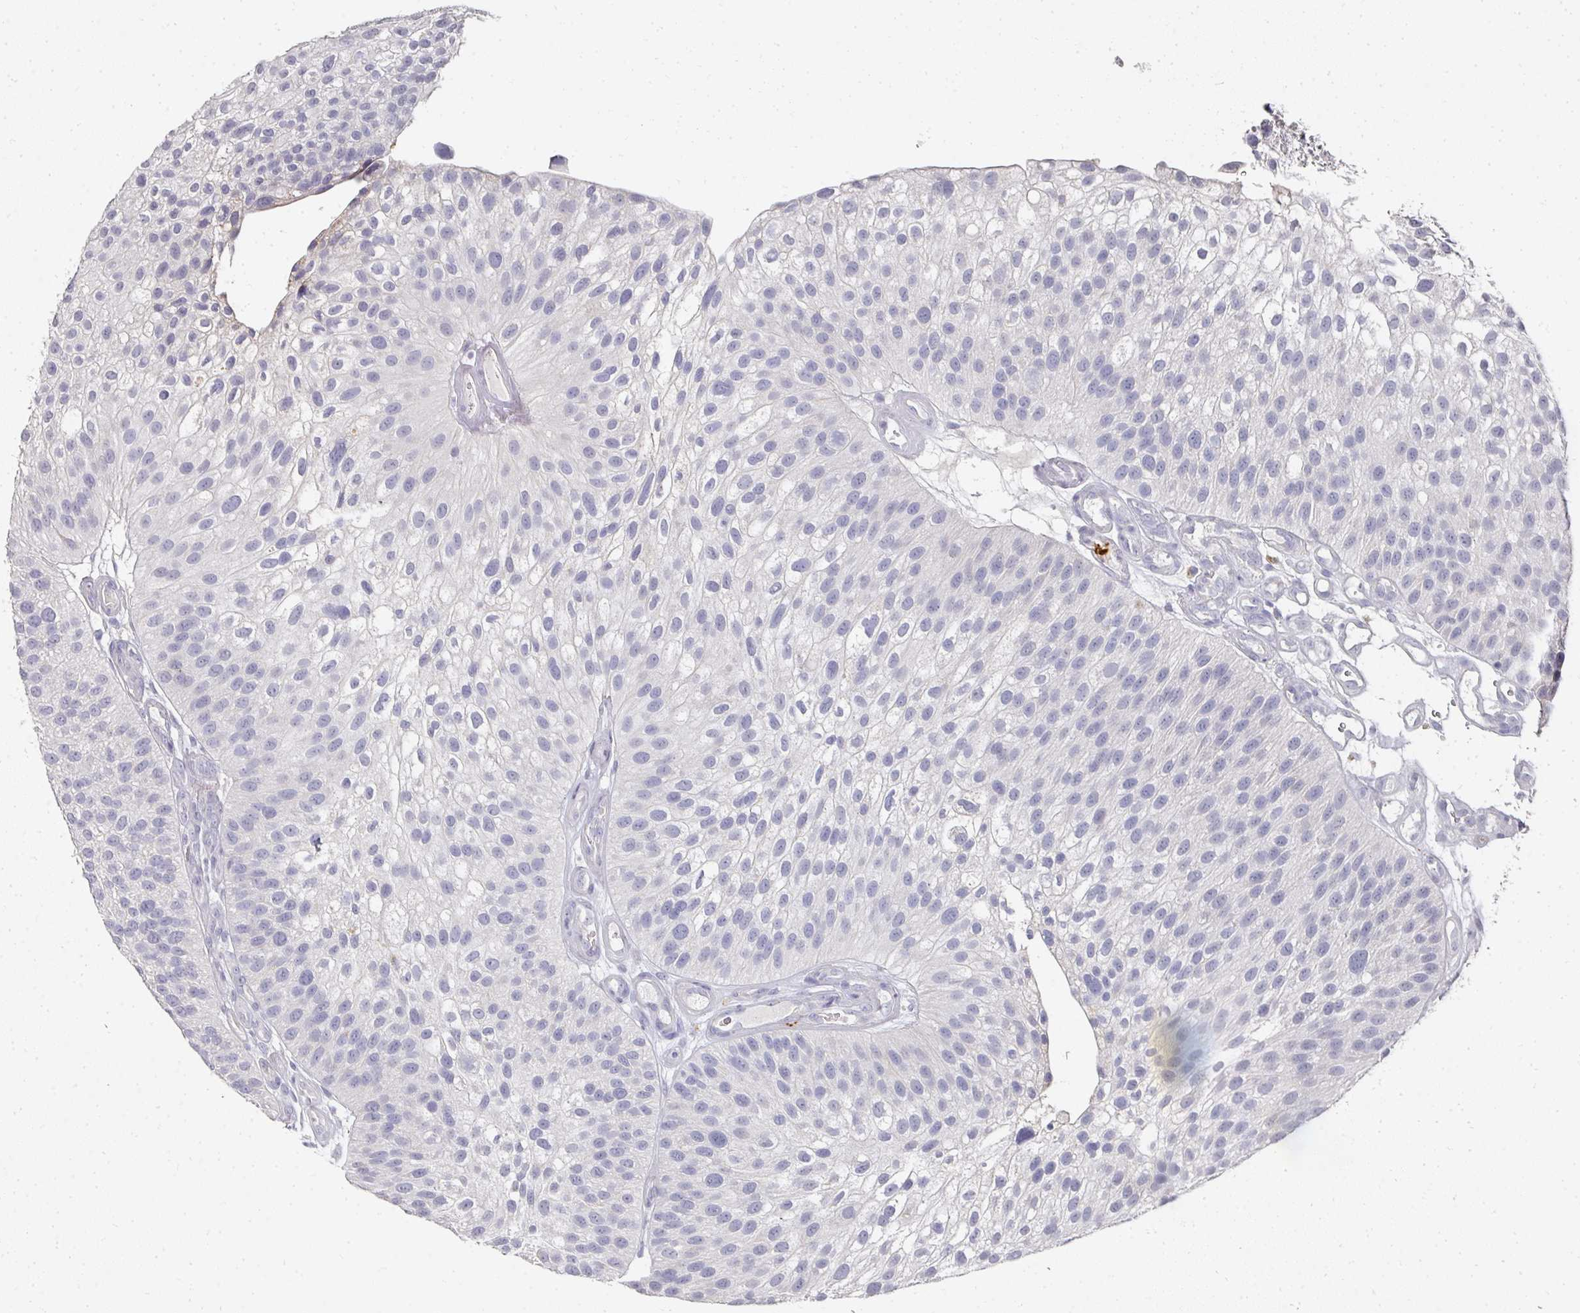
{"staining": {"intensity": "negative", "quantity": "none", "location": "none"}, "tissue": "urothelial cancer", "cell_type": "Tumor cells", "image_type": "cancer", "snomed": [{"axis": "morphology", "description": "Urothelial carcinoma, NOS"}, {"axis": "topography", "description": "Urinary bladder"}], "caption": "A micrograph of human transitional cell carcinoma is negative for staining in tumor cells. Nuclei are stained in blue.", "gene": "CAMP", "patient": {"sex": "male", "age": 87}}